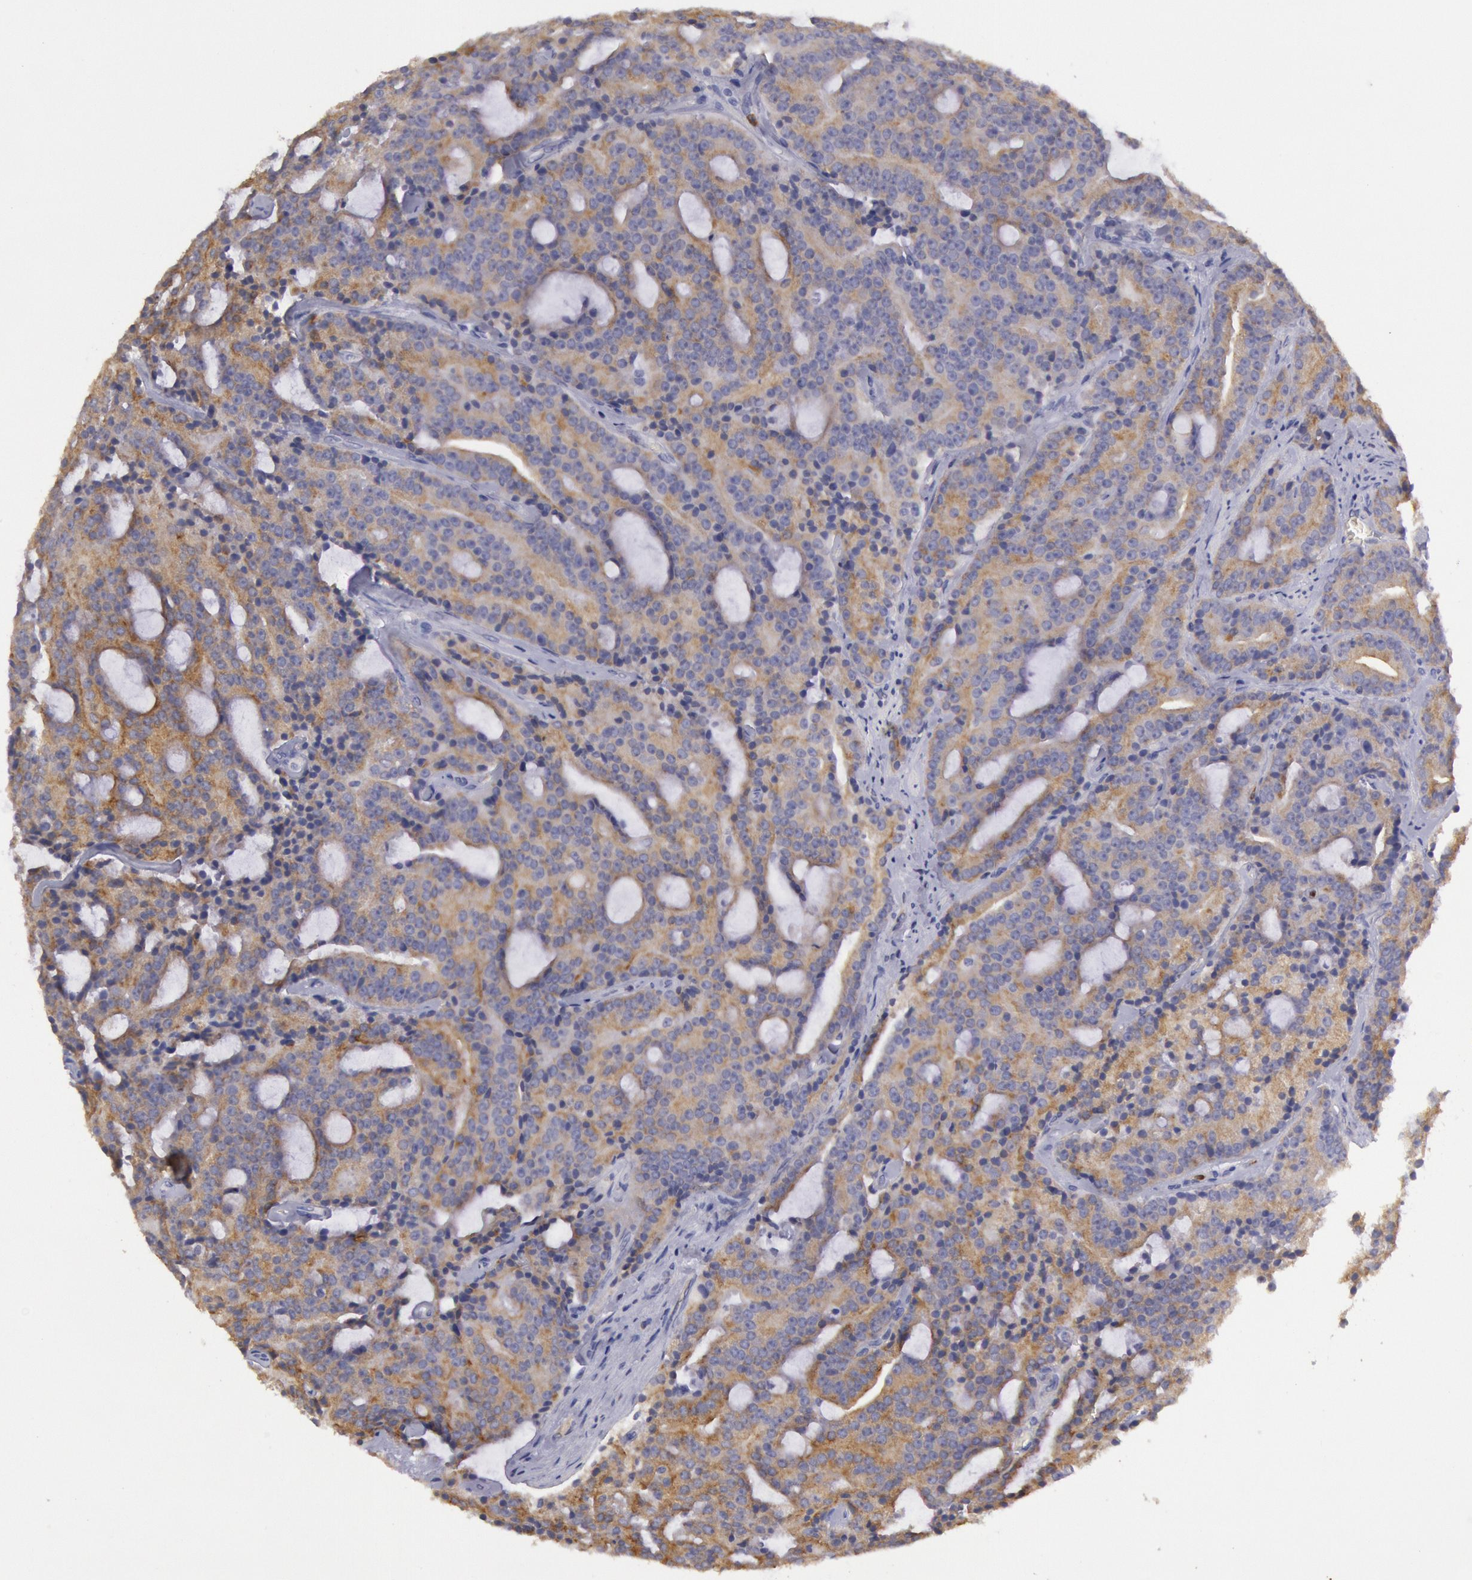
{"staining": {"intensity": "weak", "quantity": ">75%", "location": "cytoplasmic/membranous"}, "tissue": "prostate cancer", "cell_type": "Tumor cells", "image_type": "cancer", "snomed": [{"axis": "morphology", "description": "Adenocarcinoma, Medium grade"}, {"axis": "topography", "description": "Prostate"}], "caption": "Prostate adenocarcinoma (medium-grade) stained for a protein (brown) displays weak cytoplasmic/membranous positive staining in about >75% of tumor cells.", "gene": "RAB27A", "patient": {"sex": "male", "age": 65}}